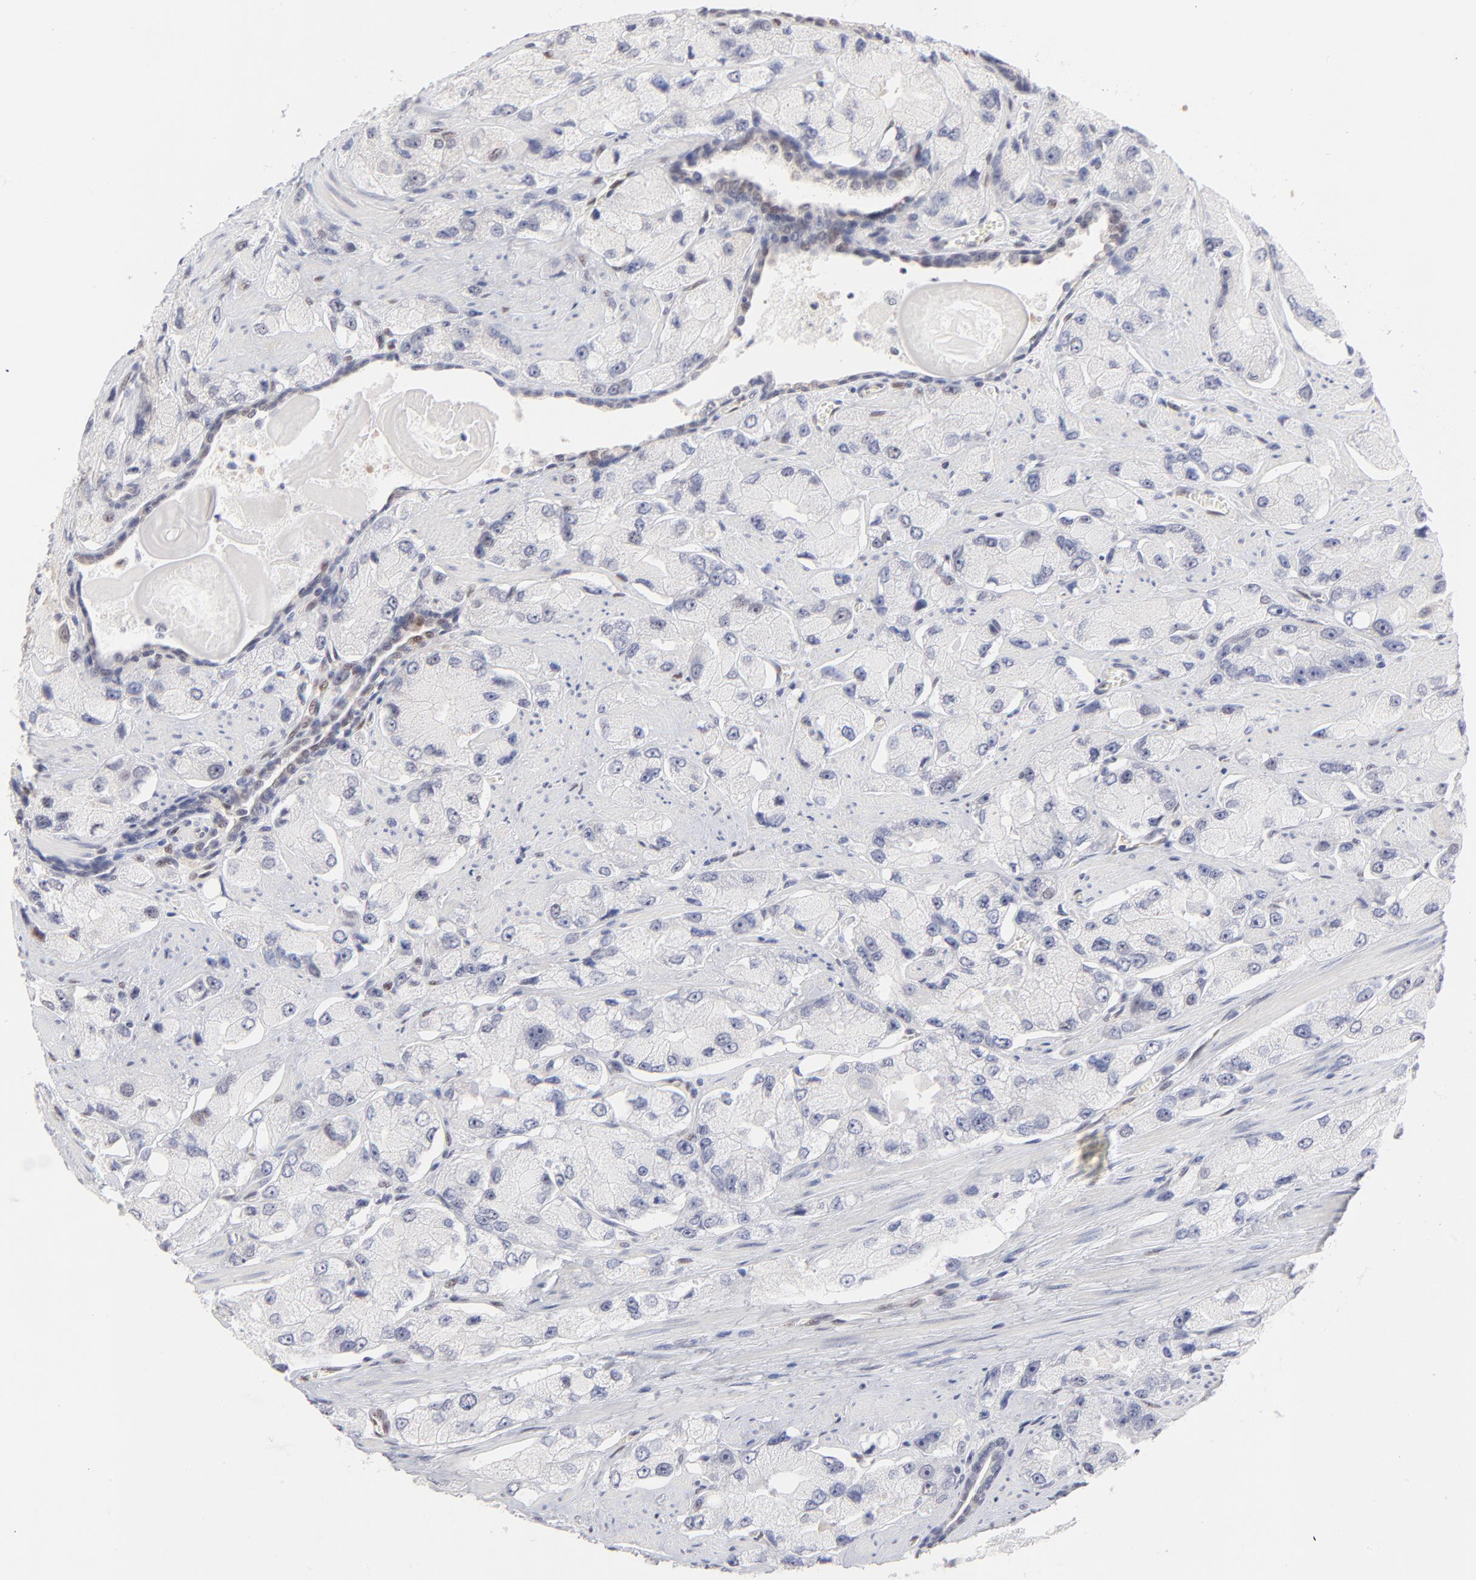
{"staining": {"intensity": "negative", "quantity": "none", "location": "none"}, "tissue": "prostate cancer", "cell_type": "Tumor cells", "image_type": "cancer", "snomed": [{"axis": "morphology", "description": "Adenocarcinoma, High grade"}, {"axis": "topography", "description": "Prostate"}], "caption": "The photomicrograph demonstrates no staining of tumor cells in prostate cancer (high-grade adenocarcinoma).", "gene": "STAT3", "patient": {"sex": "male", "age": 58}}